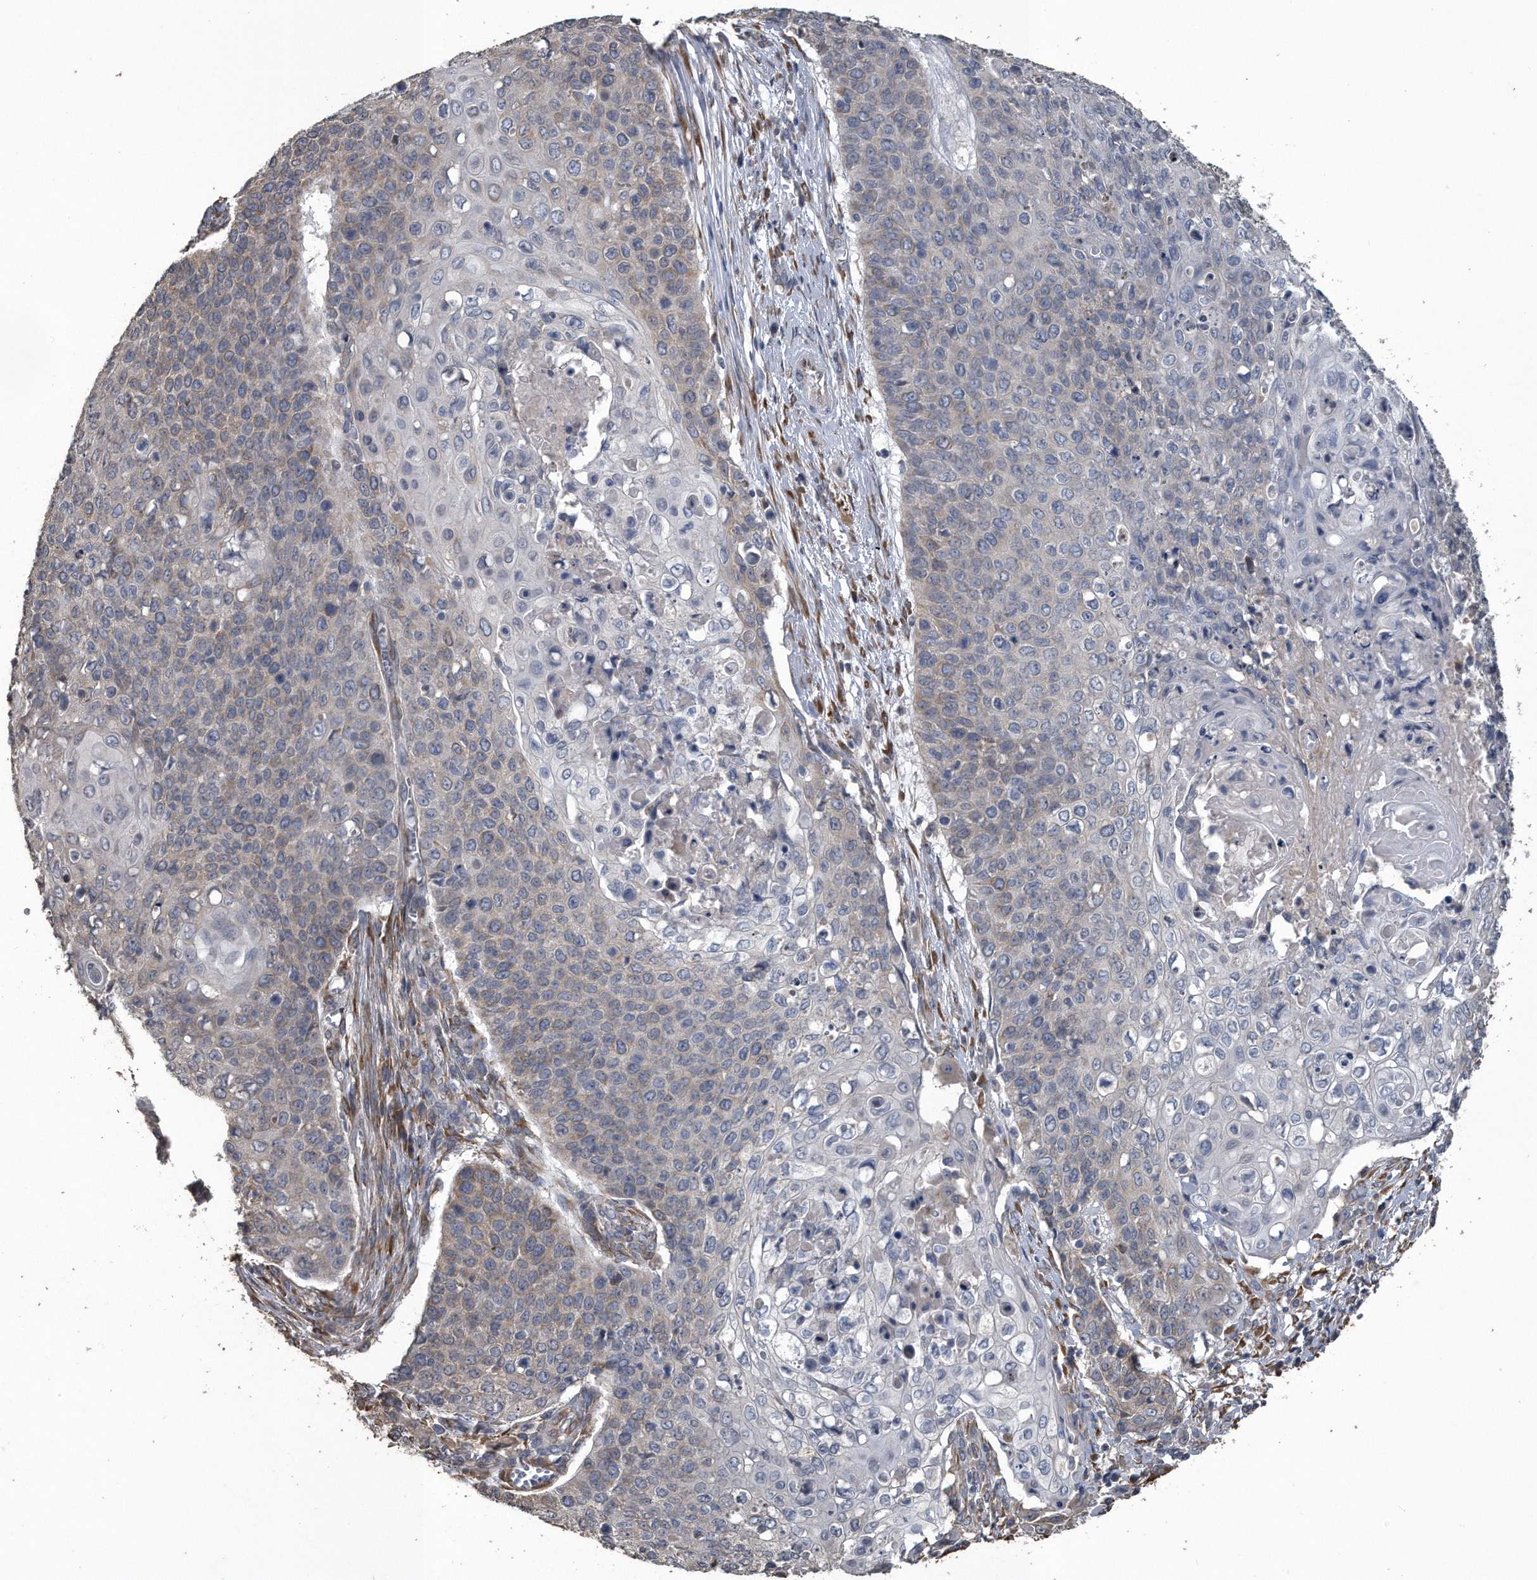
{"staining": {"intensity": "weak", "quantity": "25%-75%", "location": "cytoplasmic/membranous"}, "tissue": "cervical cancer", "cell_type": "Tumor cells", "image_type": "cancer", "snomed": [{"axis": "morphology", "description": "Squamous cell carcinoma, NOS"}, {"axis": "topography", "description": "Cervix"}], "caption": "Cervical cancer tissue displays weak cytoplasmic/membranous staining in approximately 25%-75% of tumor cells (Brightfield microscopy of DAB IHC at high magnification).", "gene": "PCLO", "patient": {"sex": "female", "age": 39}}